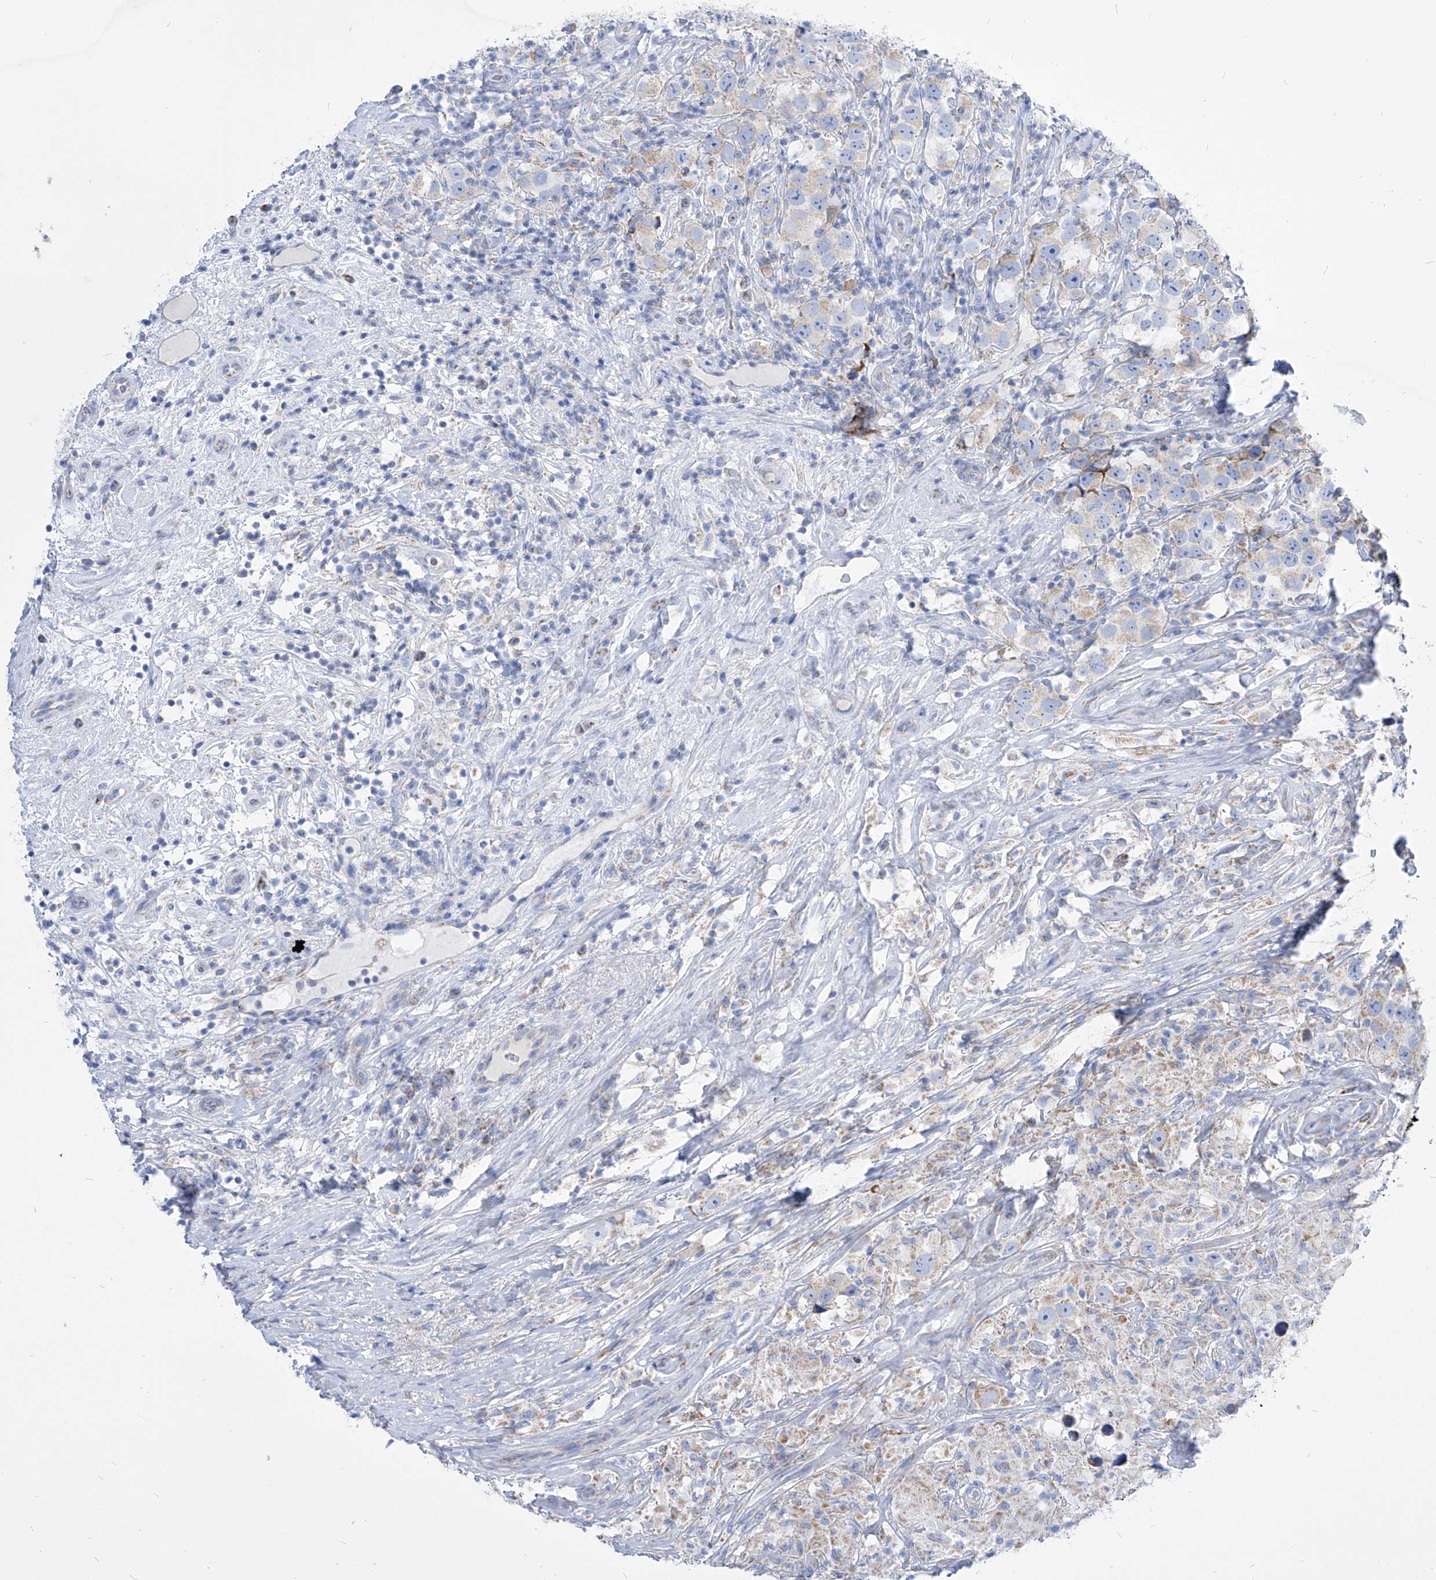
{"staining": {"intensity": "negative", "quantity": "none", "location": "none"}, "tissue": "testis cancer", "cell_type": "Tumor cells", "image_type": "cancer", "snomed": [{"axis": "morphology", "description": "Seminoma, NOS"}, {"axis": "topography", "description": "Testis"}], "caption": "High magnification brightfield microscopy of testis seminoma stained with DAB (brown) and counterstained with hematoxylin (blue): tumor cells show no significant staining.", "gene": "COQ3", "patient": {"sex": "male", "age": 49}}